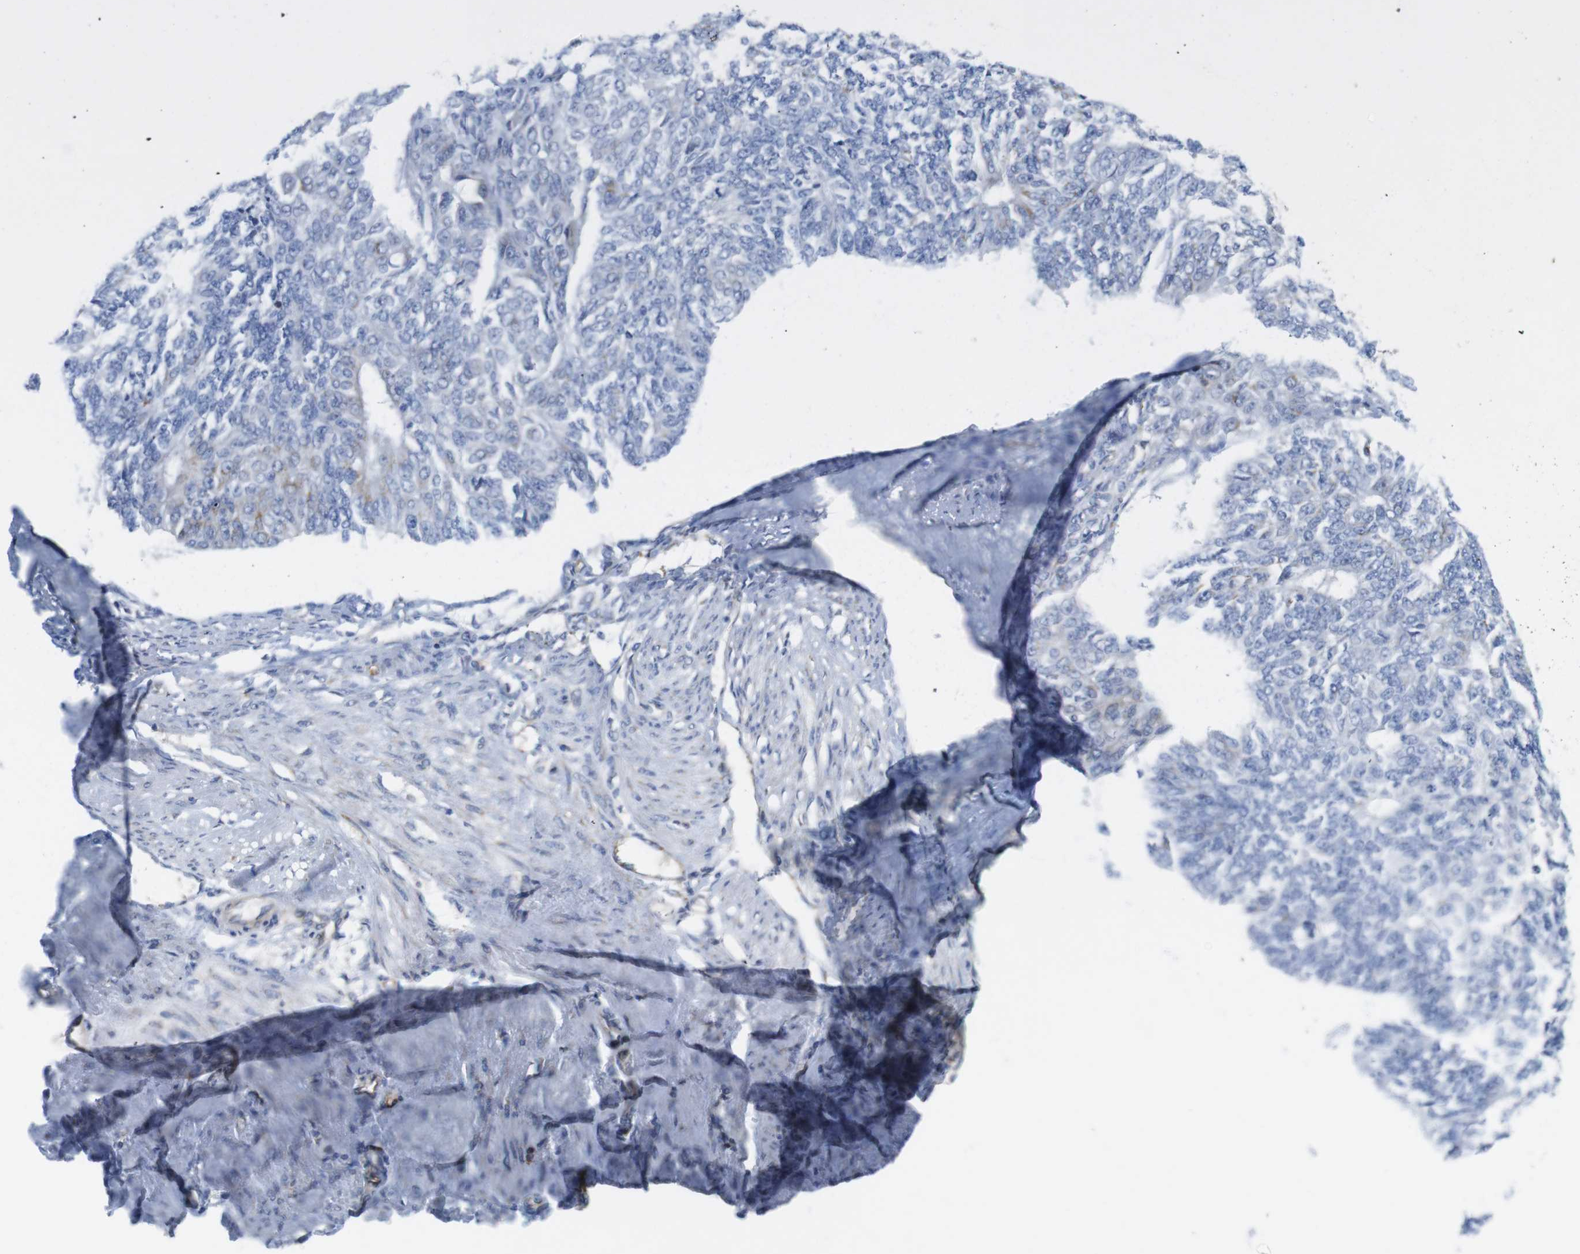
{"staining": {"intensity": "negative", "quantity": "none", "location": "none"}, "tissue": "endometrial cancer", "cell_type": "Tumor cells", "image_type": "cancer", "snomed": [{"axis": "morphology", "description": "Adenocarcinoma, NOS"}, {"axis": "topography", "description": "Endometrium"}], "caption": "Immunohistochemistry image of neoplastic tissue: endometrial adenocarcinoma stained with DAB shows no significant protein staining in tumor cells.", "gene": "CCR6", "patient": {"sex": "female", "age": 32}}